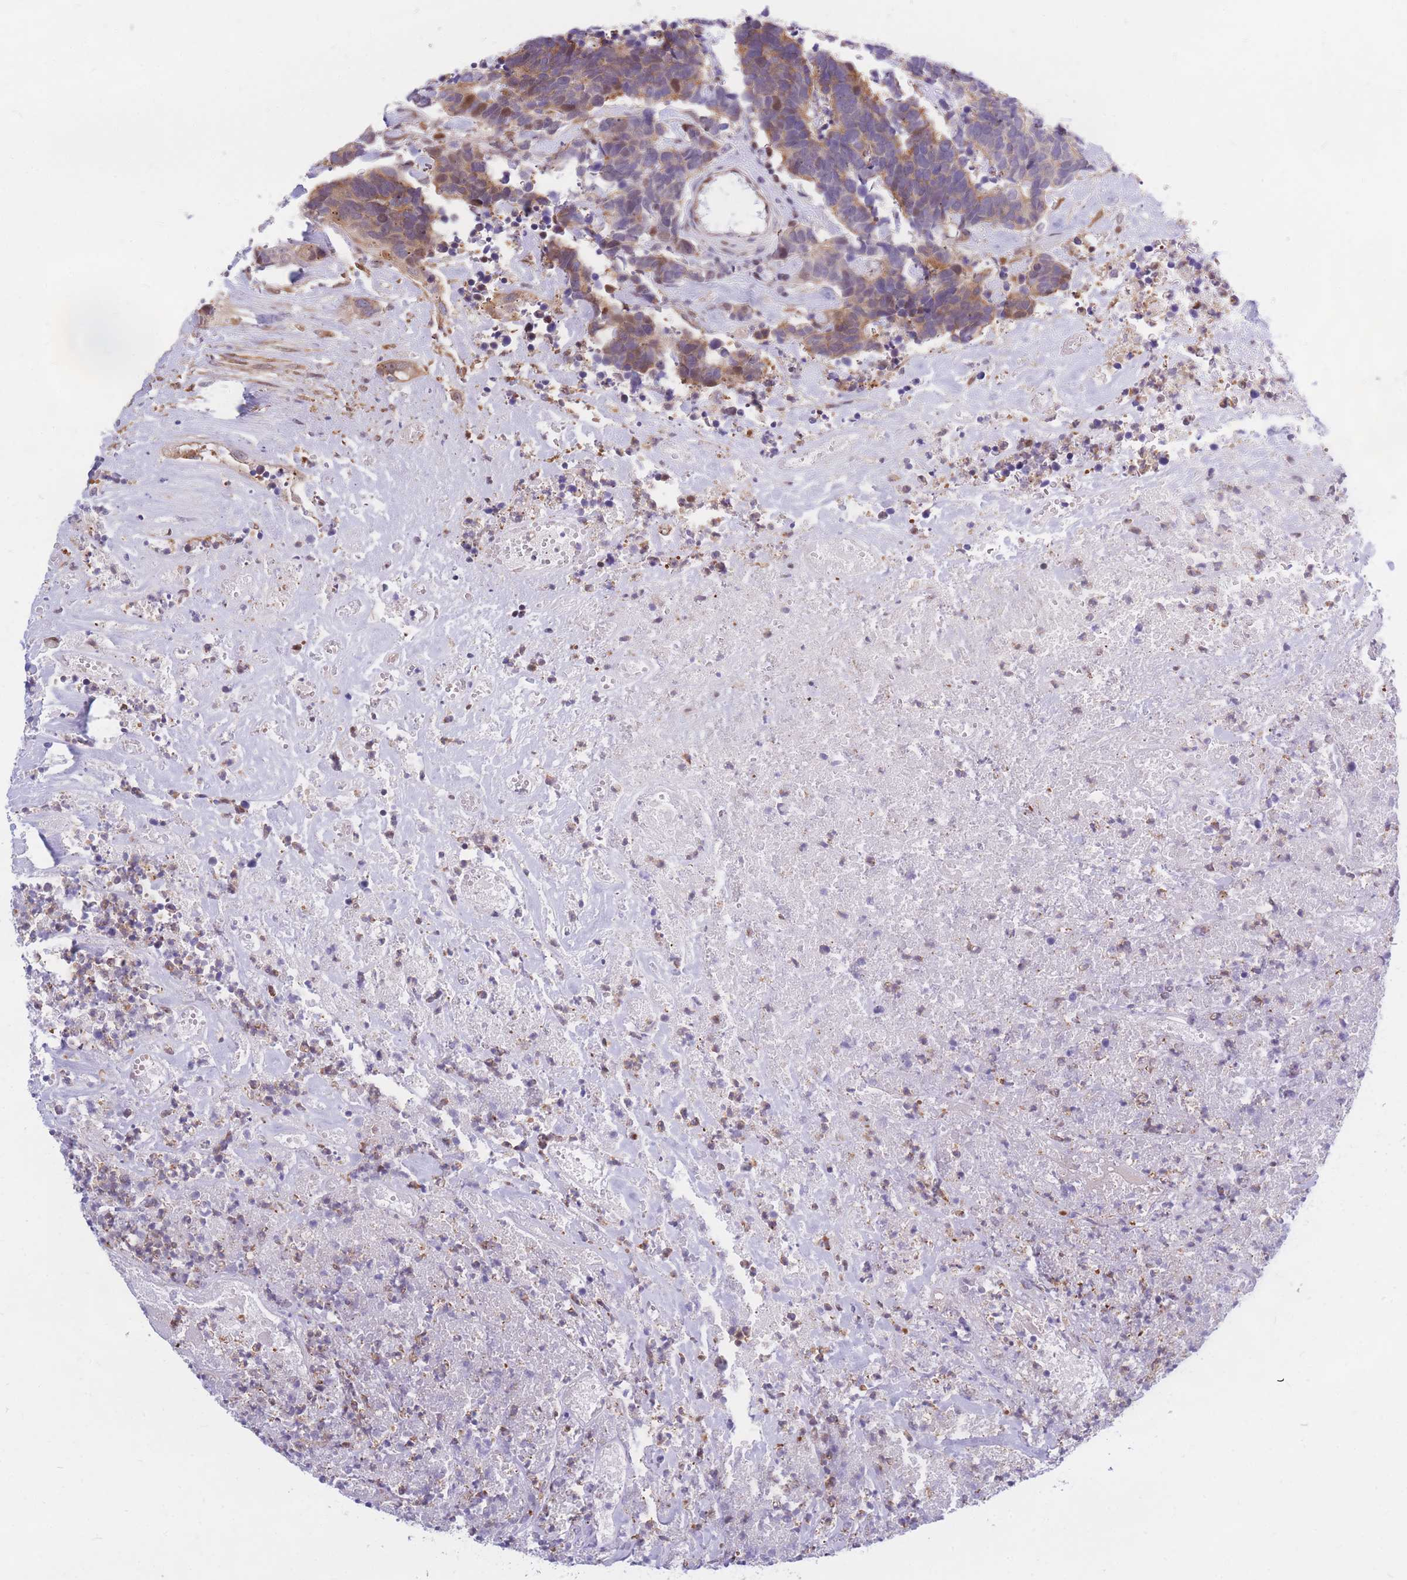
{"staining": {"intensity": "moderate", "quantity": "25%-75%", "location": "cytoplasmic/membranous,nuclear"}, "tissue": "carcinoid", "cell_type": "Tumor cells", "image_type": "cancer", "snomed": [{"axis": "morphology", "description": "Carcinoma, NOS"}, {"axis": "morphology", "description": "Carcinoid, malignant, NOS"}, {"axis": "topography", "description": "Urinary bladder"}], "caption": "Moderate cytoplasmic/membranous and nuclear positivity is seen in approximately 25%-75% of tumor cells in carcinoid.", "gene": "CRACD", "patient": {"sex": "male", "age": 57}}